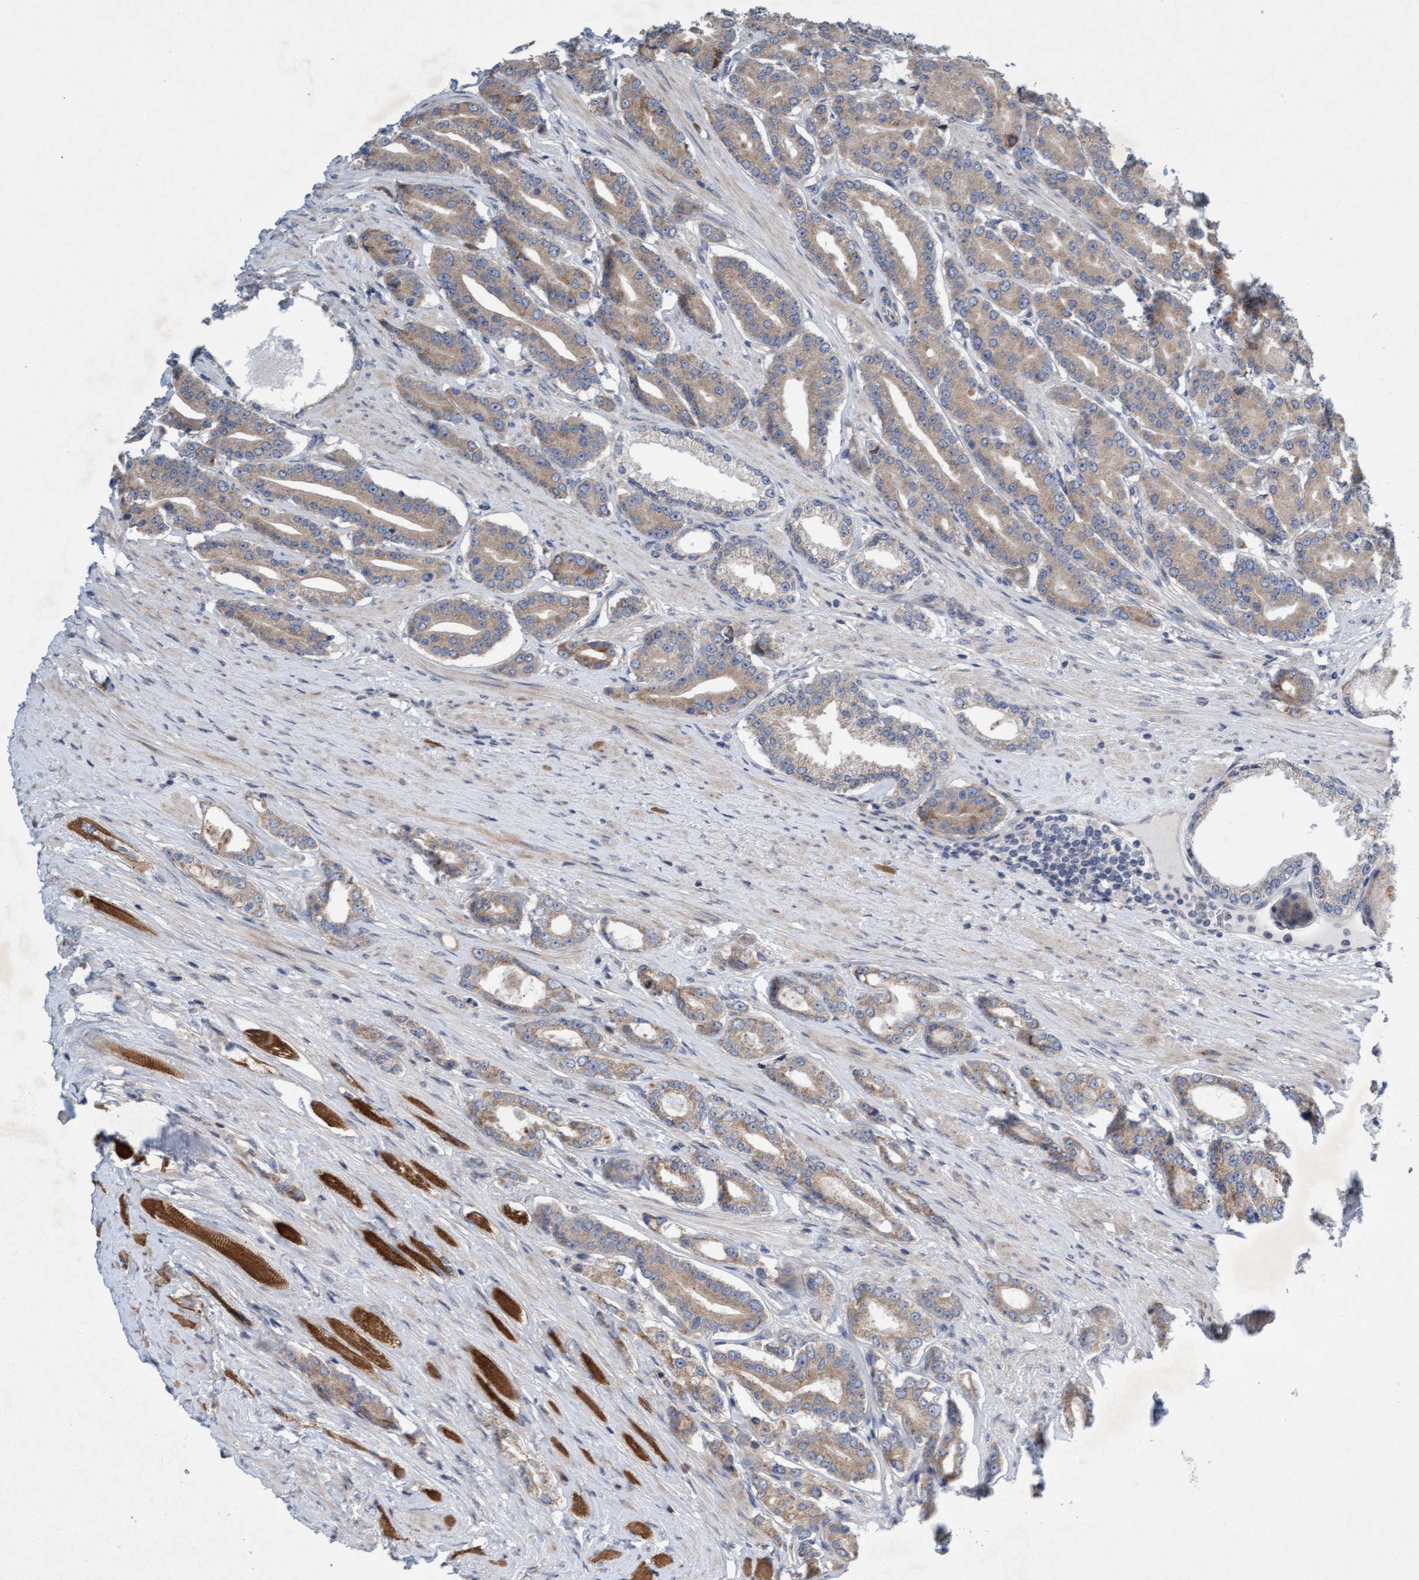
{"staining": {"intensity": "weak", "quantity": ">75%", "location": "cytoplasmic/membranous"}, "tissue": "prostate cancer", "cell_type": "Tumor cells", "image_type": "cancer", "snomed": [{"axis": "morphology", "description": "Adenocarcinoma, High grade"}, {"axis": "topography", "description": "Prostate"}], "caption": "Immunohistochemical staining of human prostate cancer demonstrates low levels of weak cytoplasmic/membranous expression in about >75% of tumor cells. (DAB = brown stain, brightfield microscopy at high magnification).", "gene": "DDHD2", "patient": {"sex": "male", "age": 71}}